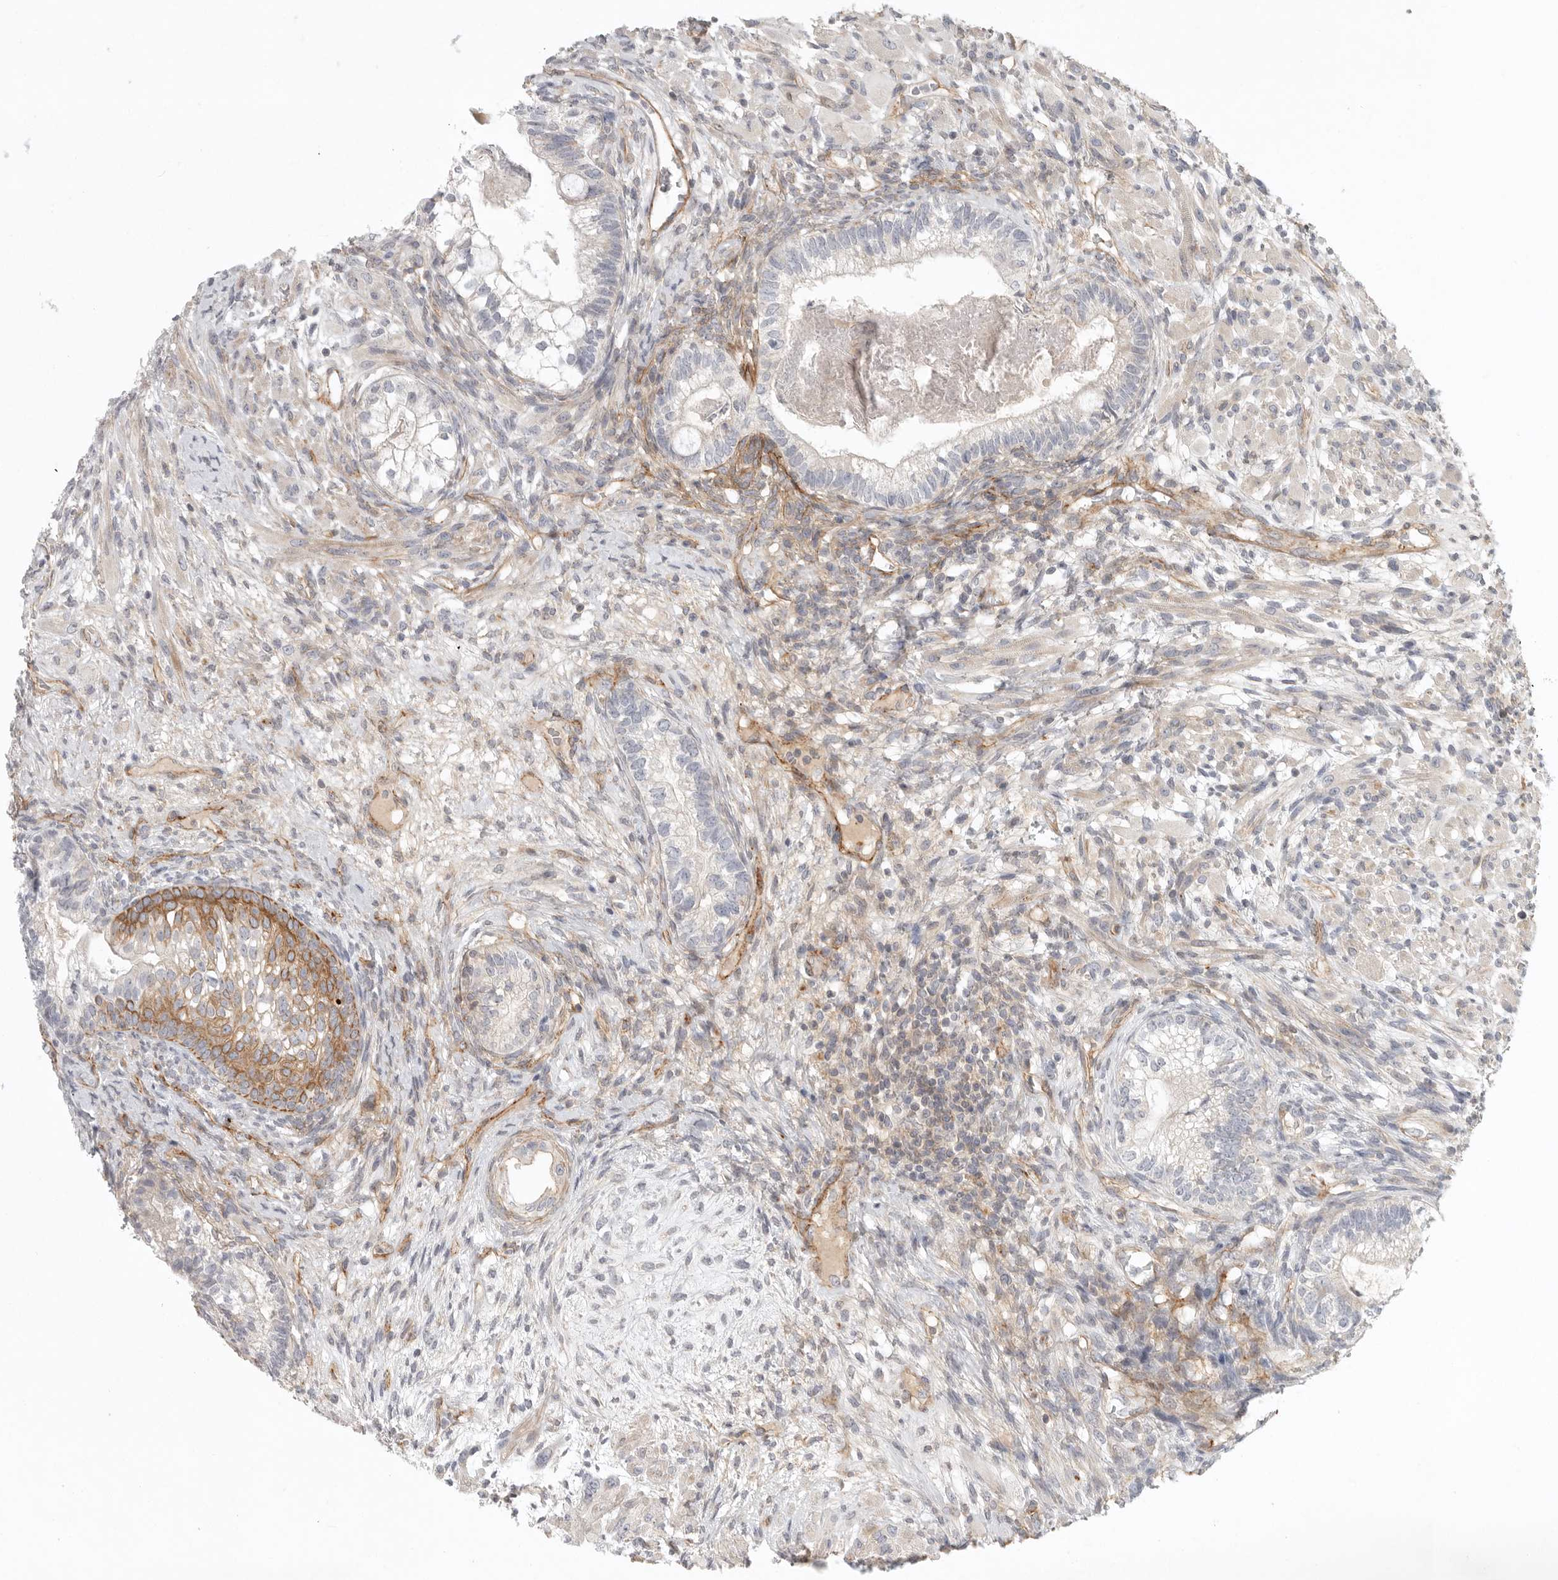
{"staining": {"intensity": "negative", "quantity": "none", "location": "none"}, "tissue": "testis cancer", "cell_type": "Tumor cells", "image_type": "cancer", "snomed": [{"axis": "morphology", "description": "Seminoma, NOS"}, {"axis": "morphology", "description": "Carcinoma, Embryonal, NOS"}, {"axis": "topography", "description": "Testis"}], "caption": "IHC micrograph of neoplastic tissue: human seminoma (testis) stained with DAB displays no significant protein staining in tumor cells.", "gene": "LONRF1", "patient": {"sex": "male", "age": 28}}